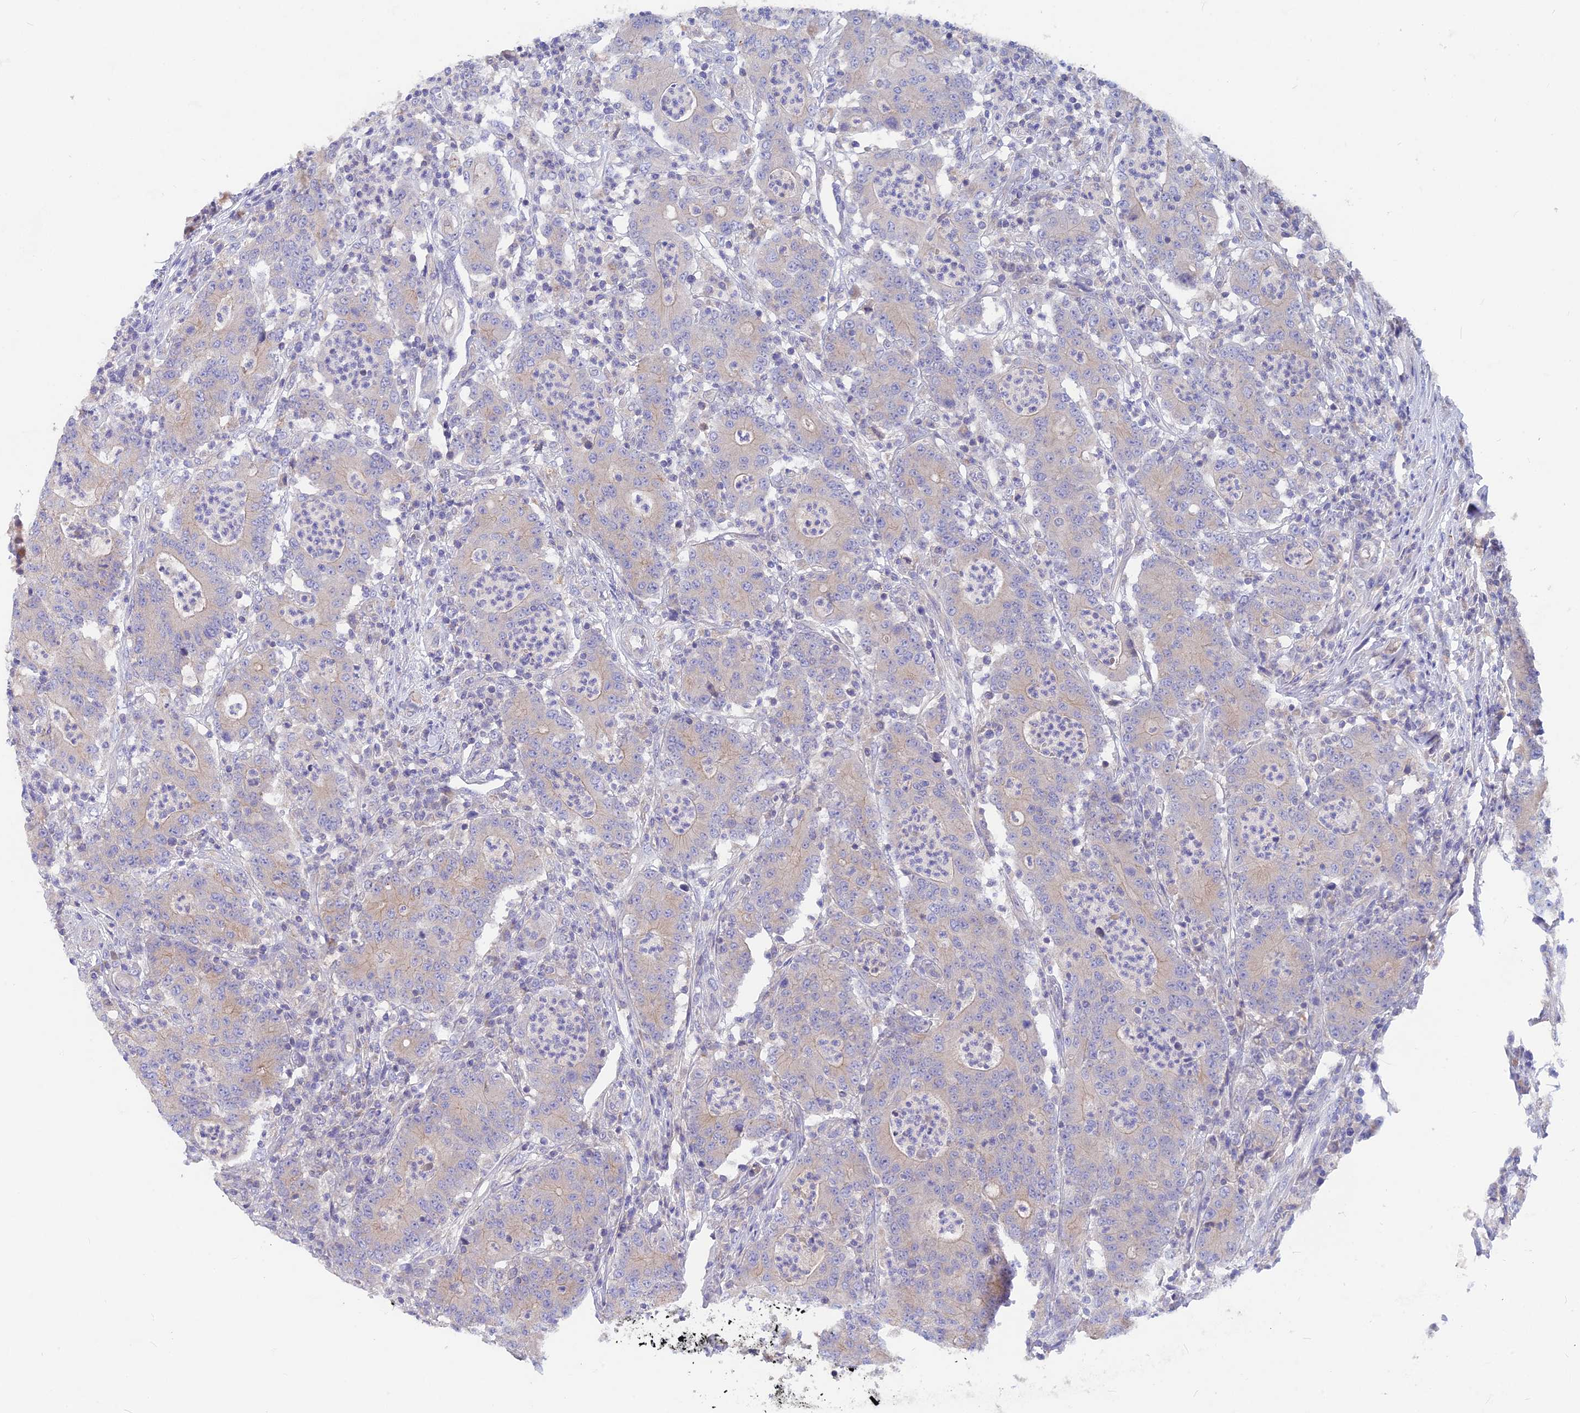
{"staining": {"intensity": "weak", "quantity": "<25%", "location": "cytoplasmic/membranous"}, "tissue": "colorectal cancer", "cell_type": "Tumor cells", "image_type": "cancer", "snomed": [{"axis": "morphology", "description": "Adenocarcinoma, NOS"}, {"axis": "topography", "description": "Colon"}], "caption": "IHC of colorectal cancer displays no staining in tumor cells. (IHC, brightfield microscopy, high magnification).", "gene": "PZP", "patient": {"sex": "male", "age": 83}}